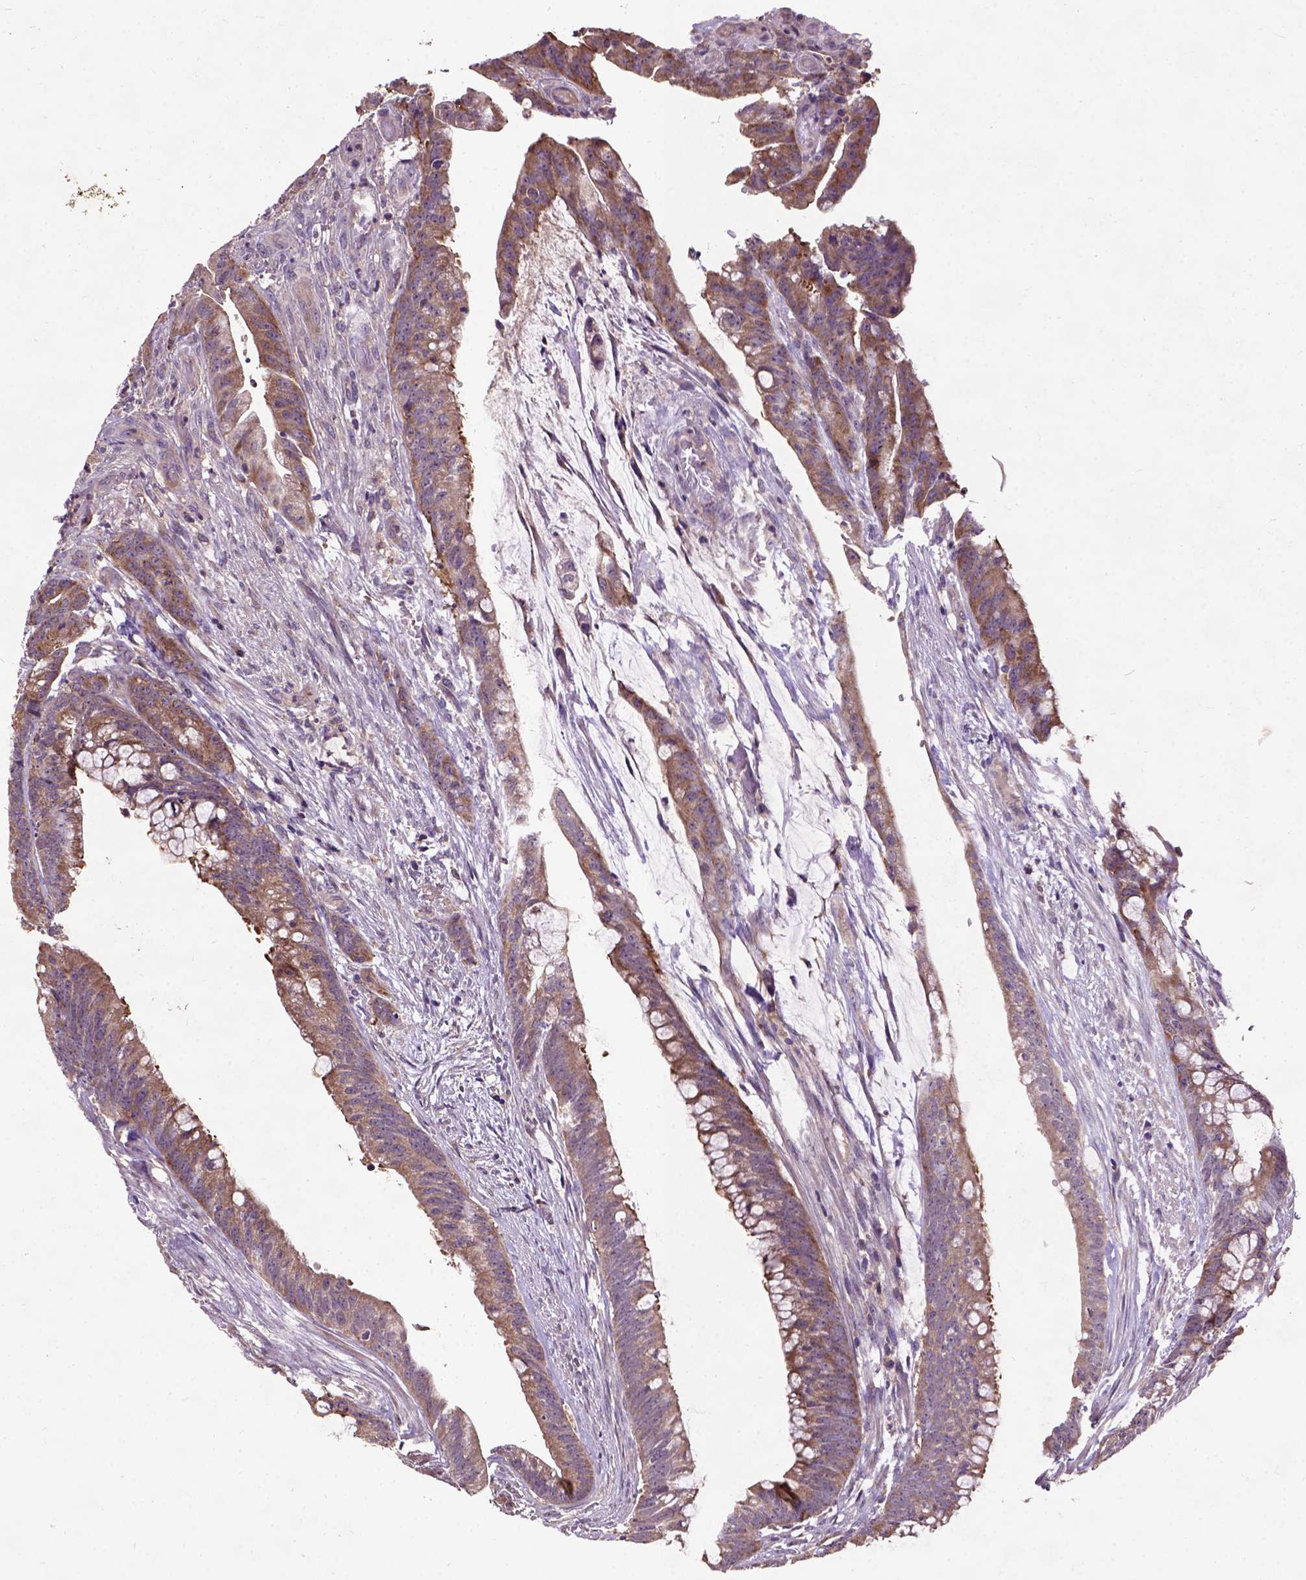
{"staining": {"intensity": "moderate", "quantity": ">75%", "location": "cytoplasmic/membranous"}, "tissue": "colorectal cancer", "cell_type": "Tumor cells", "image_type": "cancer", "snomed": [{"axis": "morphology", "description": "Adenocarcinoma, NOS"}, {"axis": "topography", "description": "Colon"}], "caption": "Colorectal cancer tissue shows moderate cytoplasmic/membranous expression in approximately >75% of tumor cells, visualized by immunohistochemistry.", "gene": "KBTBD8", "patient": {"sex": "male", "age": 62}}